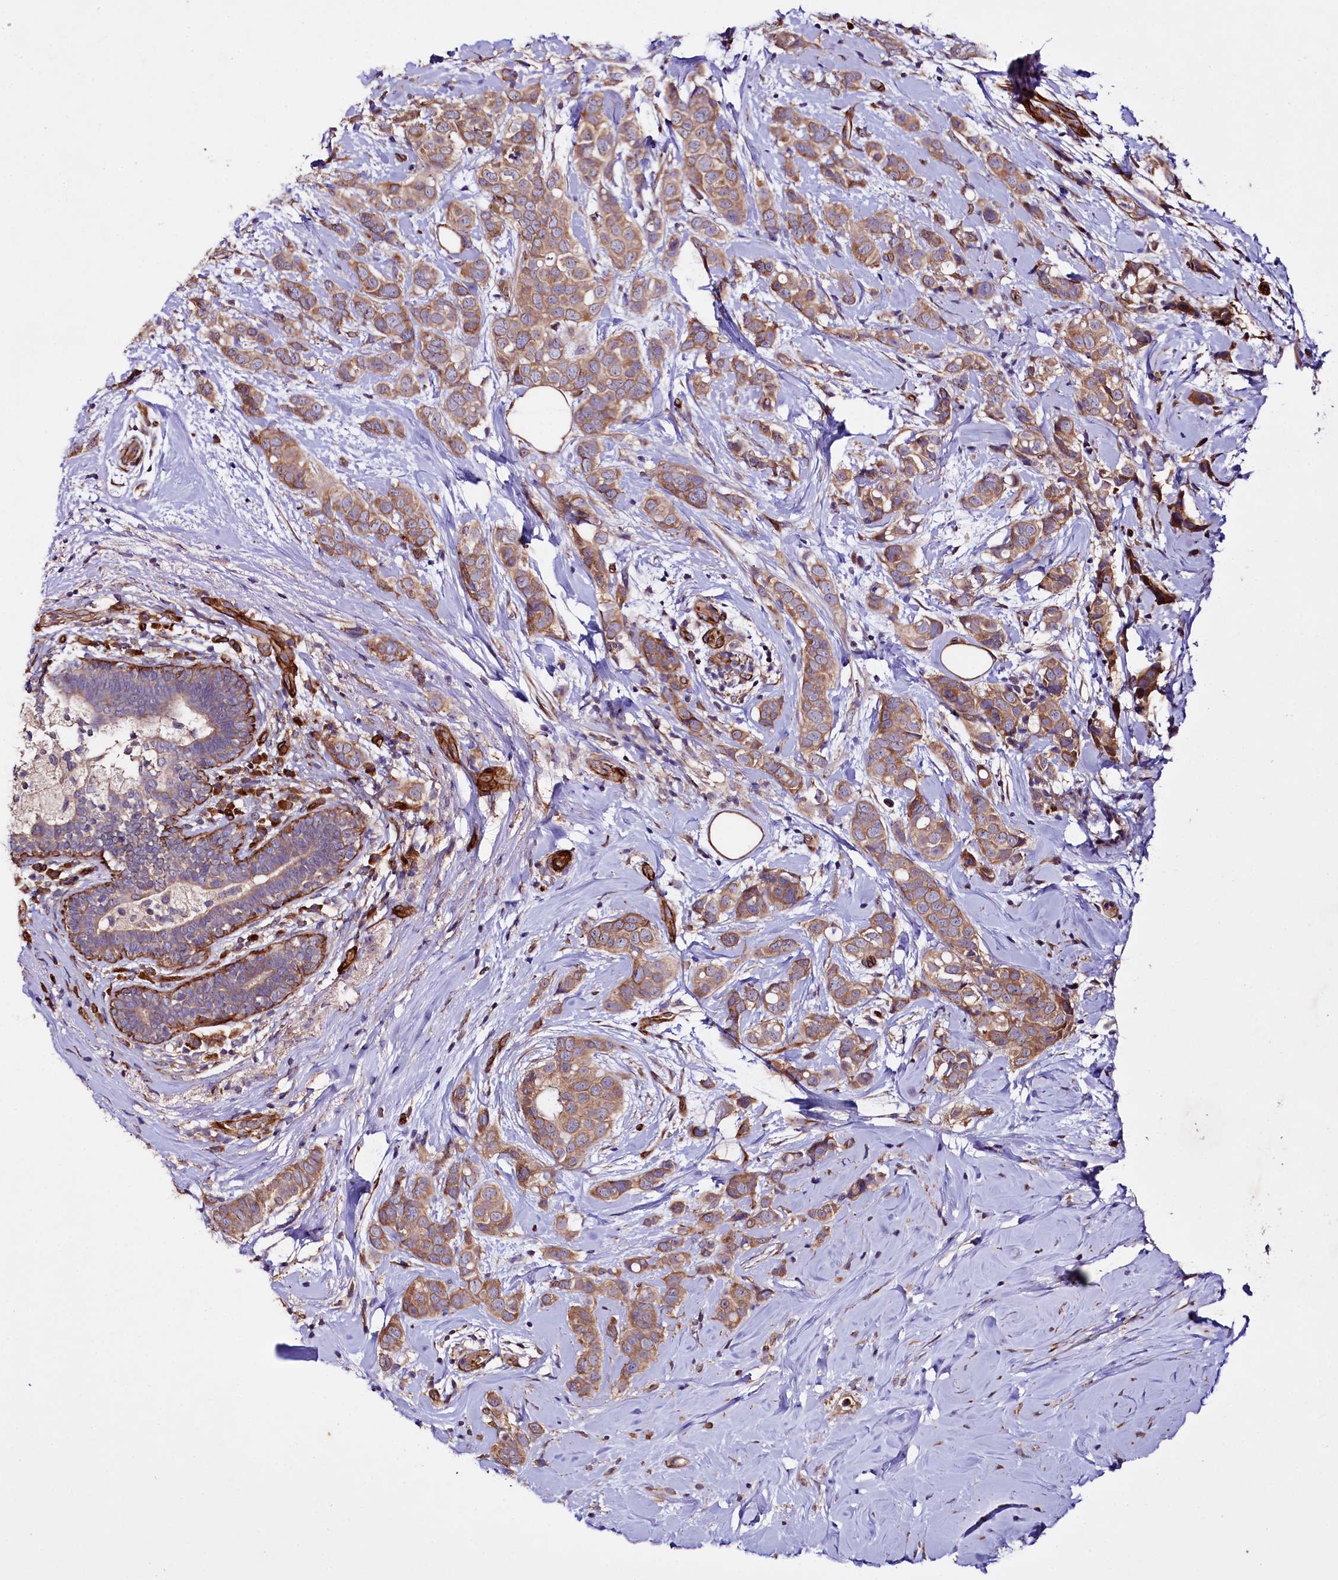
{"staining": {"intensity": "moderate", "quantity": ">75%", "location": "cytoplasmic/membranous"}, "tissue": "breast cancer", "cell_type": "Tumor cells", "image_type": "cancer", "snomed": [{"axis": "morphology", "description": "Lobular carcinoma"}, {"axis": "topography", "description": "Breast"}], "caption": "Breast lobular carcinoma stained for a protein (brown) reveals moderate cytoplasmic/membranous positive expression in approximately >75% of tumor cells.", "gene": "SPATS2", "patient": {"sex": "female", "age": 51}}